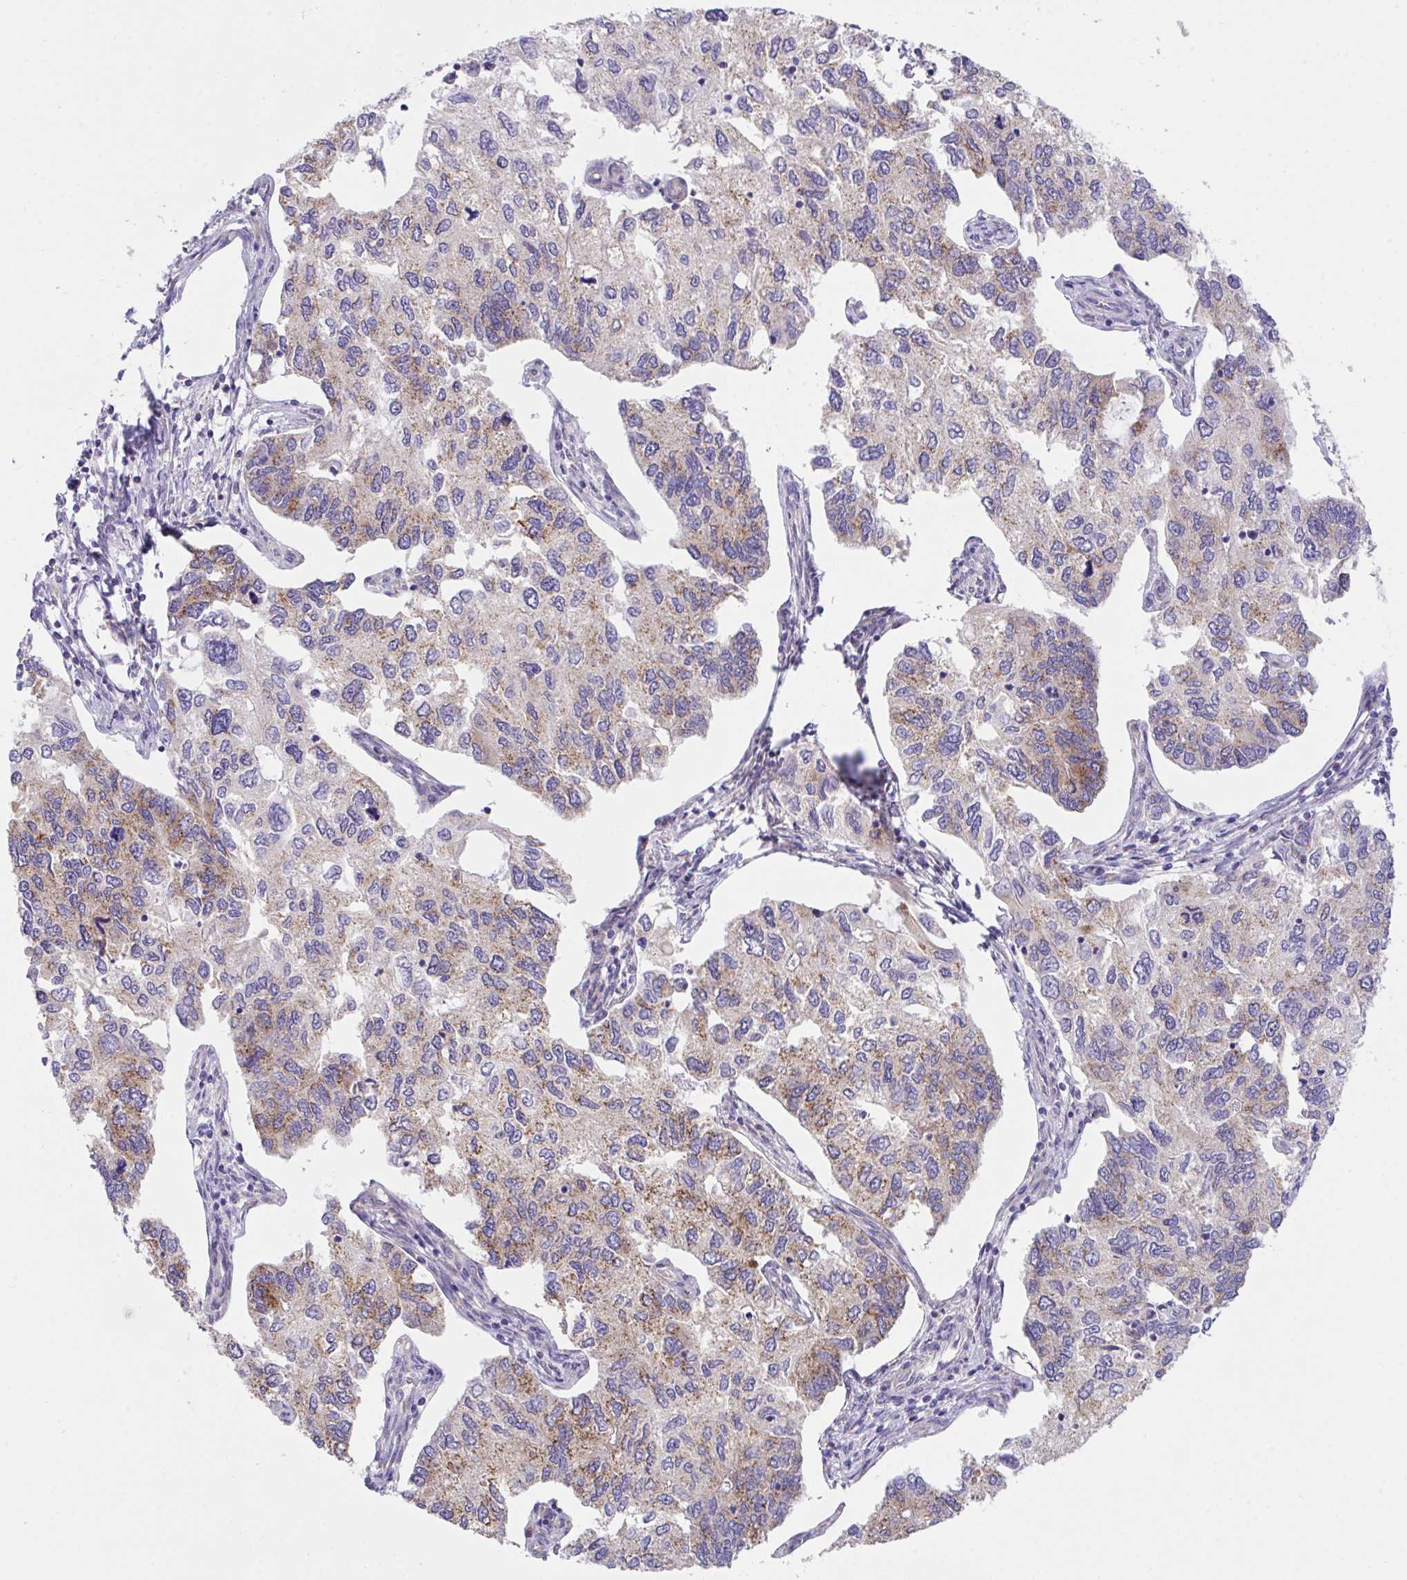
{"staining": {"intensity": "moderate", "quantity": "<25%", "location": "cytoplasmic/membranous"}, "tissue": "endometrial cancer", "cell_type": "Tumor cells", "image_type": "cancer", "snomed": [{"axis": "morphology", "description": "Carcinoma, NOS"}, {"axis": "topography", "description": "Uterus"}], "caption": "Moderate cytoplasmic/membranous positivity is appreciated in about <25% of tumor cells in endometrial cancer (carcinoma).", "gene": "MIA3", "patient": {"sex": "female", "age": 76}}